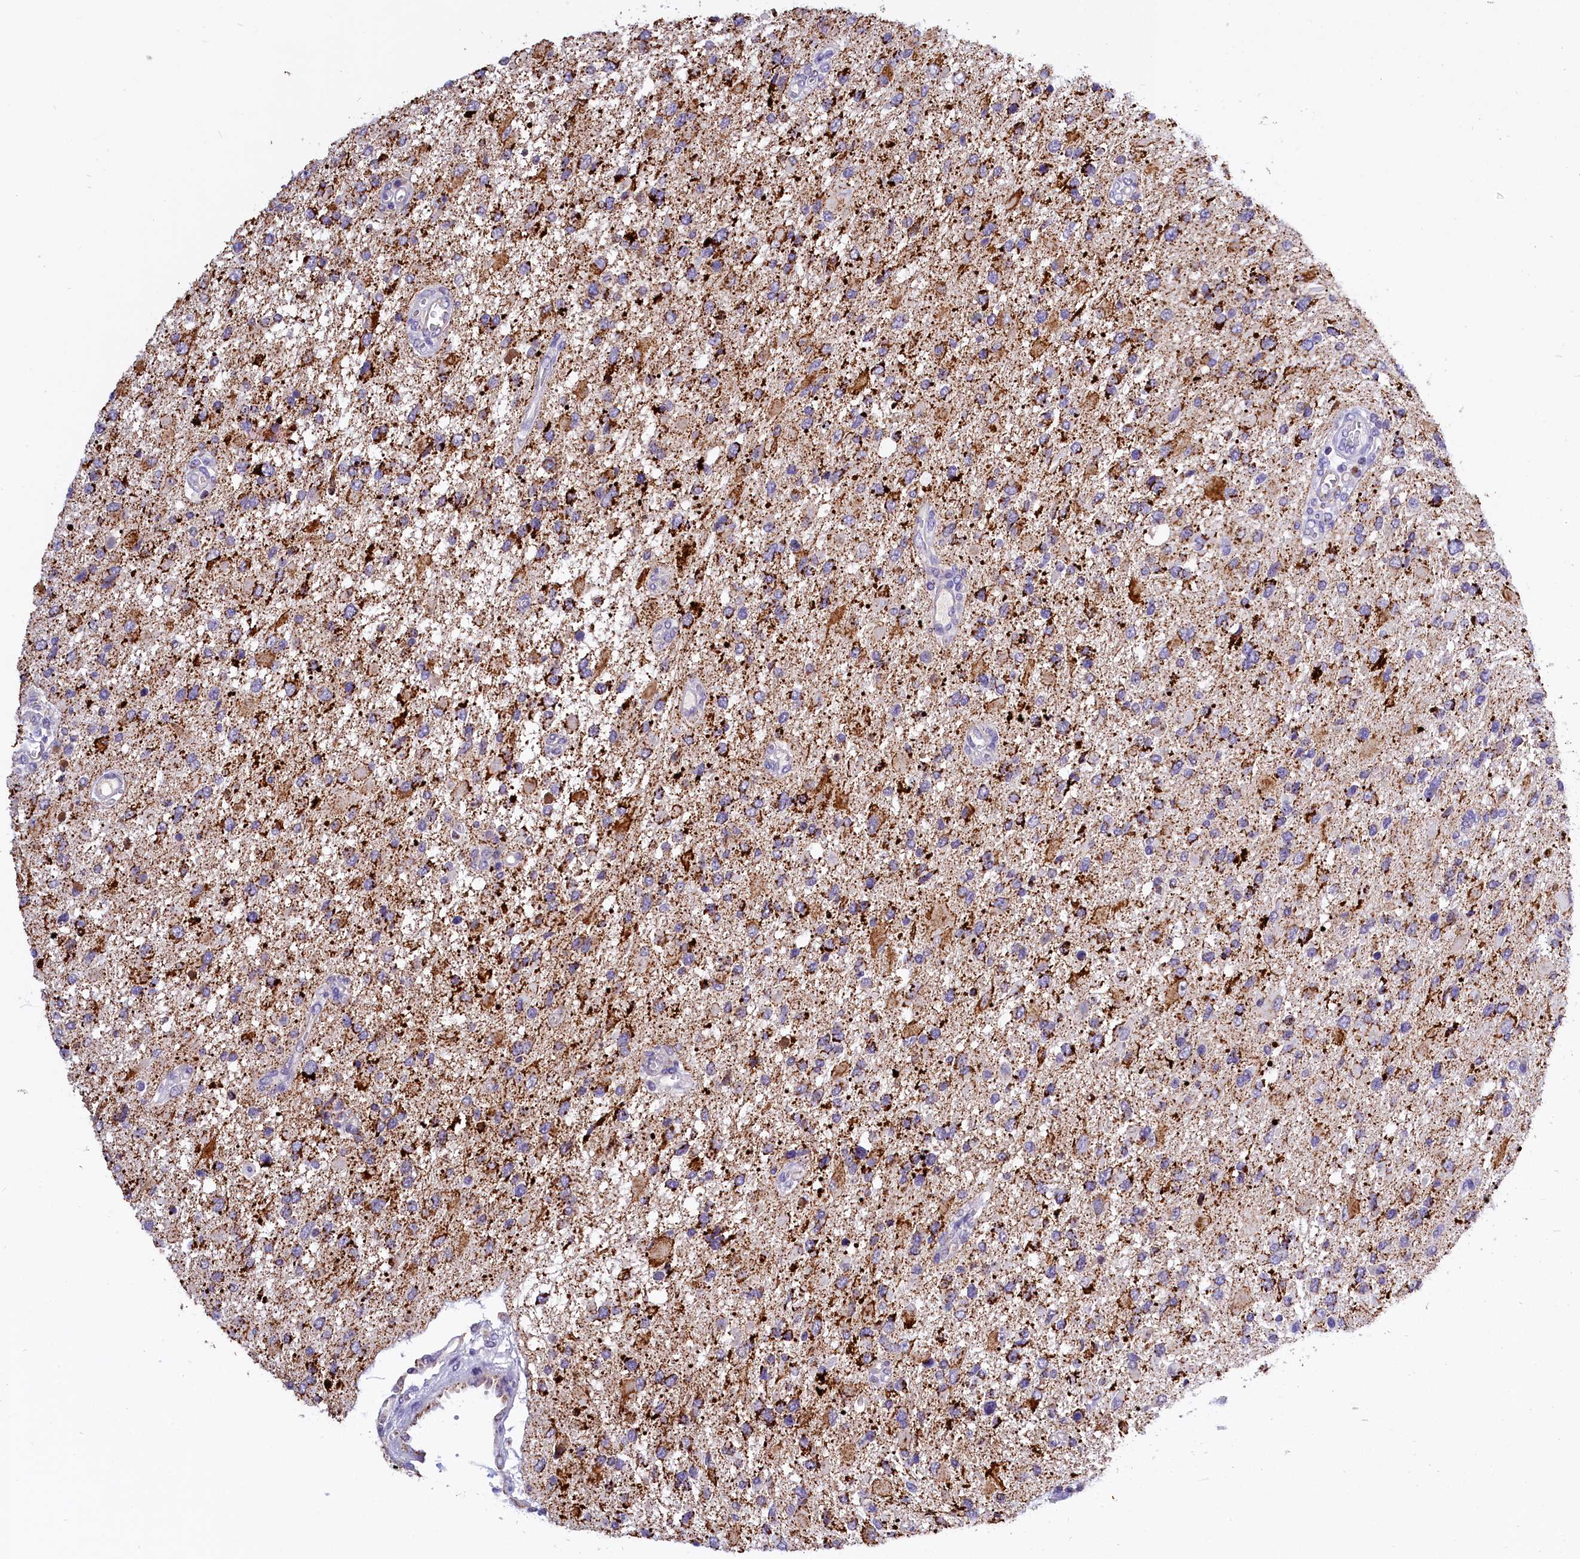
{"staining": {"intensity": "strong", "quantity": ">75%", "location": "cytoplasmic/membranous"}, "tissue": "glioma", "cell_type": "Tumor cells", "image_type": "cancer", "snomed": [{"axis": "morphology", "description": "Glioma, malignant, High grade"}, {"axis": "topography", "description": "Brain"}], "caption": "The histopathology image demonstrates staining of glioma, revealing strong cytoplasmic/membranous protein positivity (brown color) within tumor cells.", "gene": "ABAT", "patient": {"sex": "male", "age": 53}}